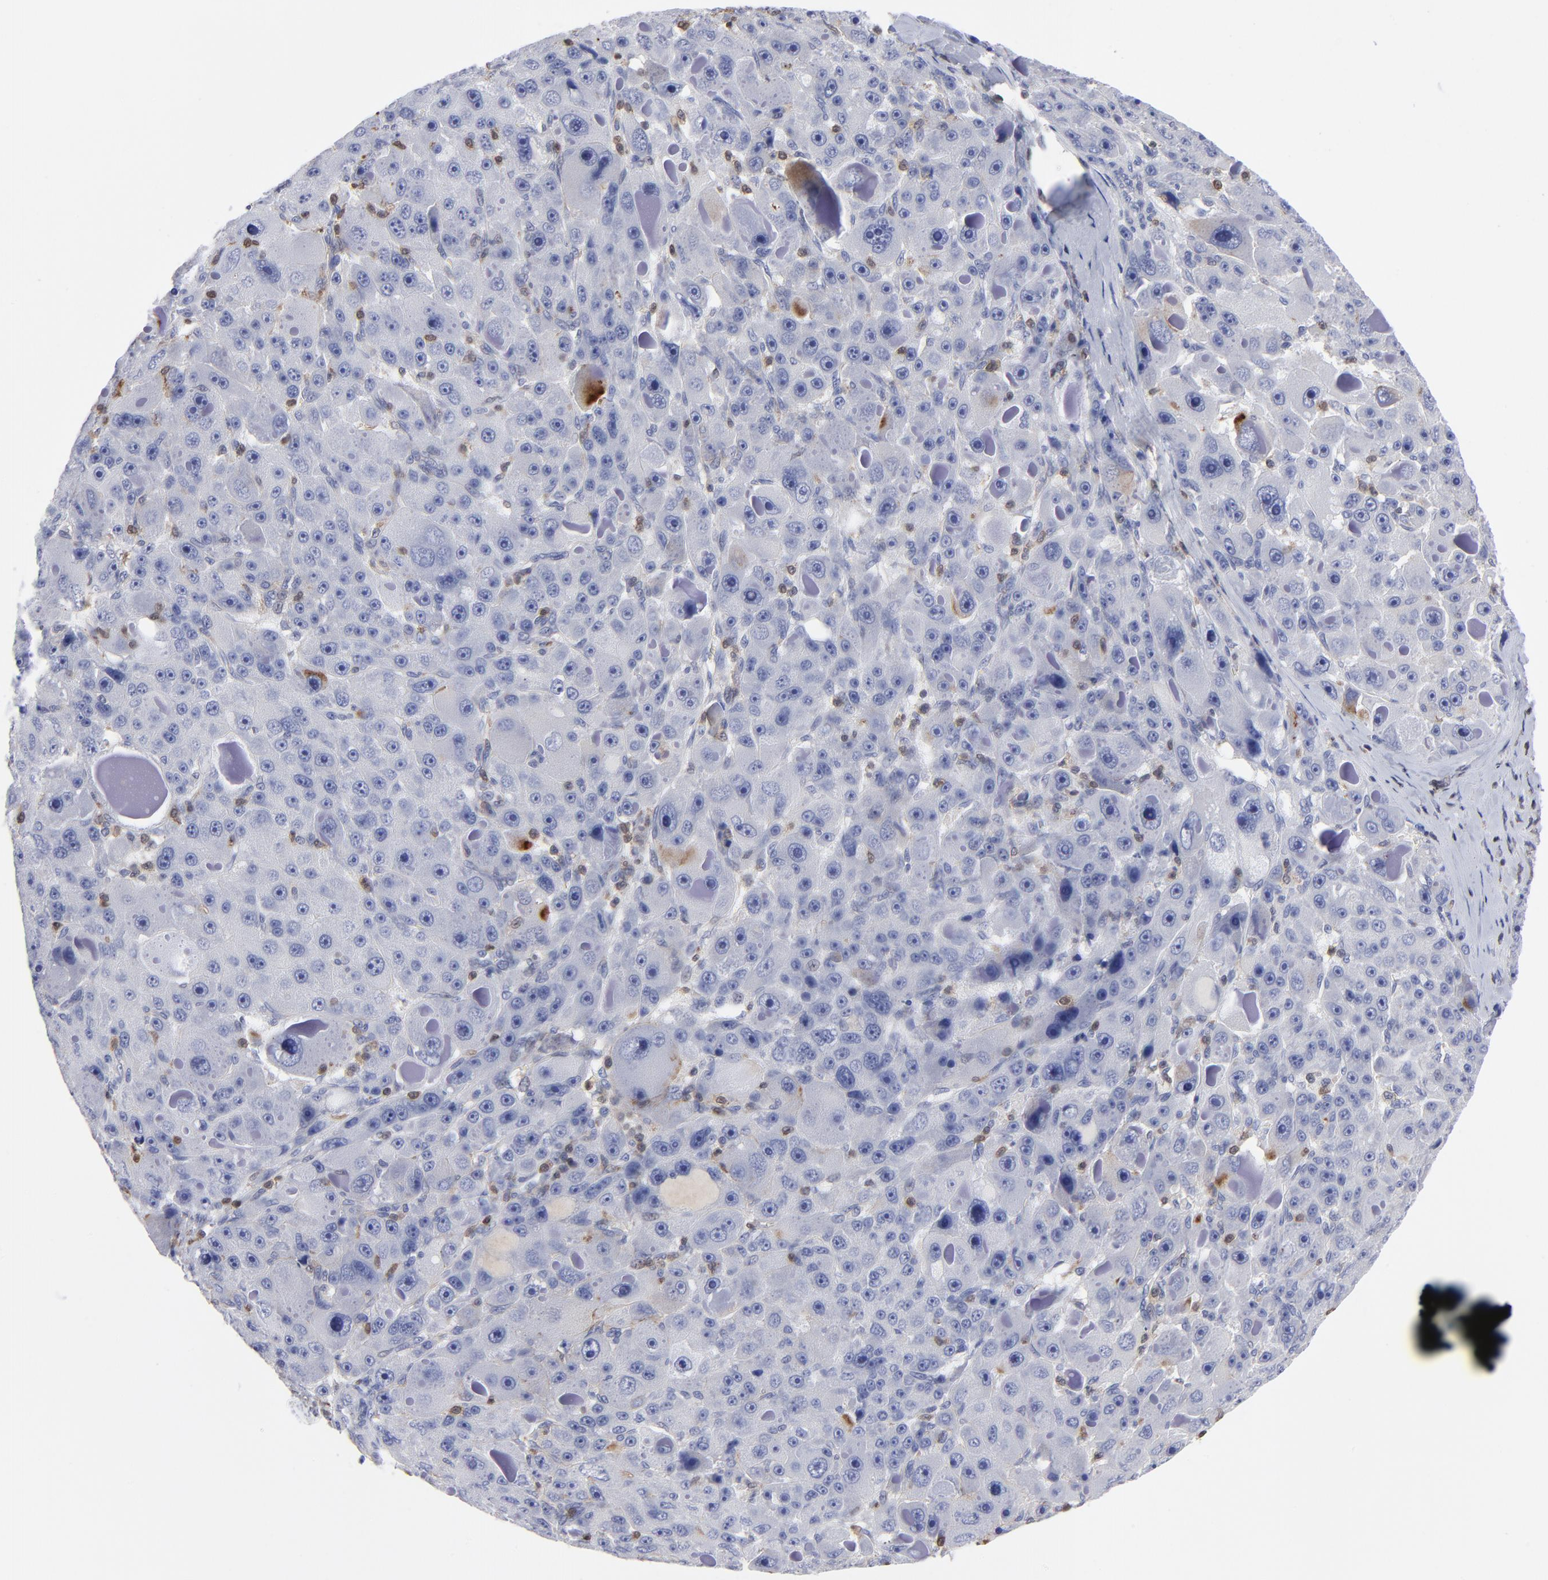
{"staining": {"intensity": "negative", "quantity": "none", "location": "none"}, "tissue": "liver cancer", "cell_type": "Tumor cells", "image_type": "cancer", "snomed": [{"axis": "morphology", "description": "Carcinoma, Hepatocellular, NOS"}, {"axis": "topography", "description": "Liver"}], "caption": "Immunohistochemistry micrograph of liver hepatocellular carcinoma stained for a protein (brown), which demonstrates no expression in tumor cells. The staining is performed using DAB brown chromogen with nuclei counter-stained in using hematoxylin.", "gene": "TBXT", "patient": {"sex": "male", "age": 76}}